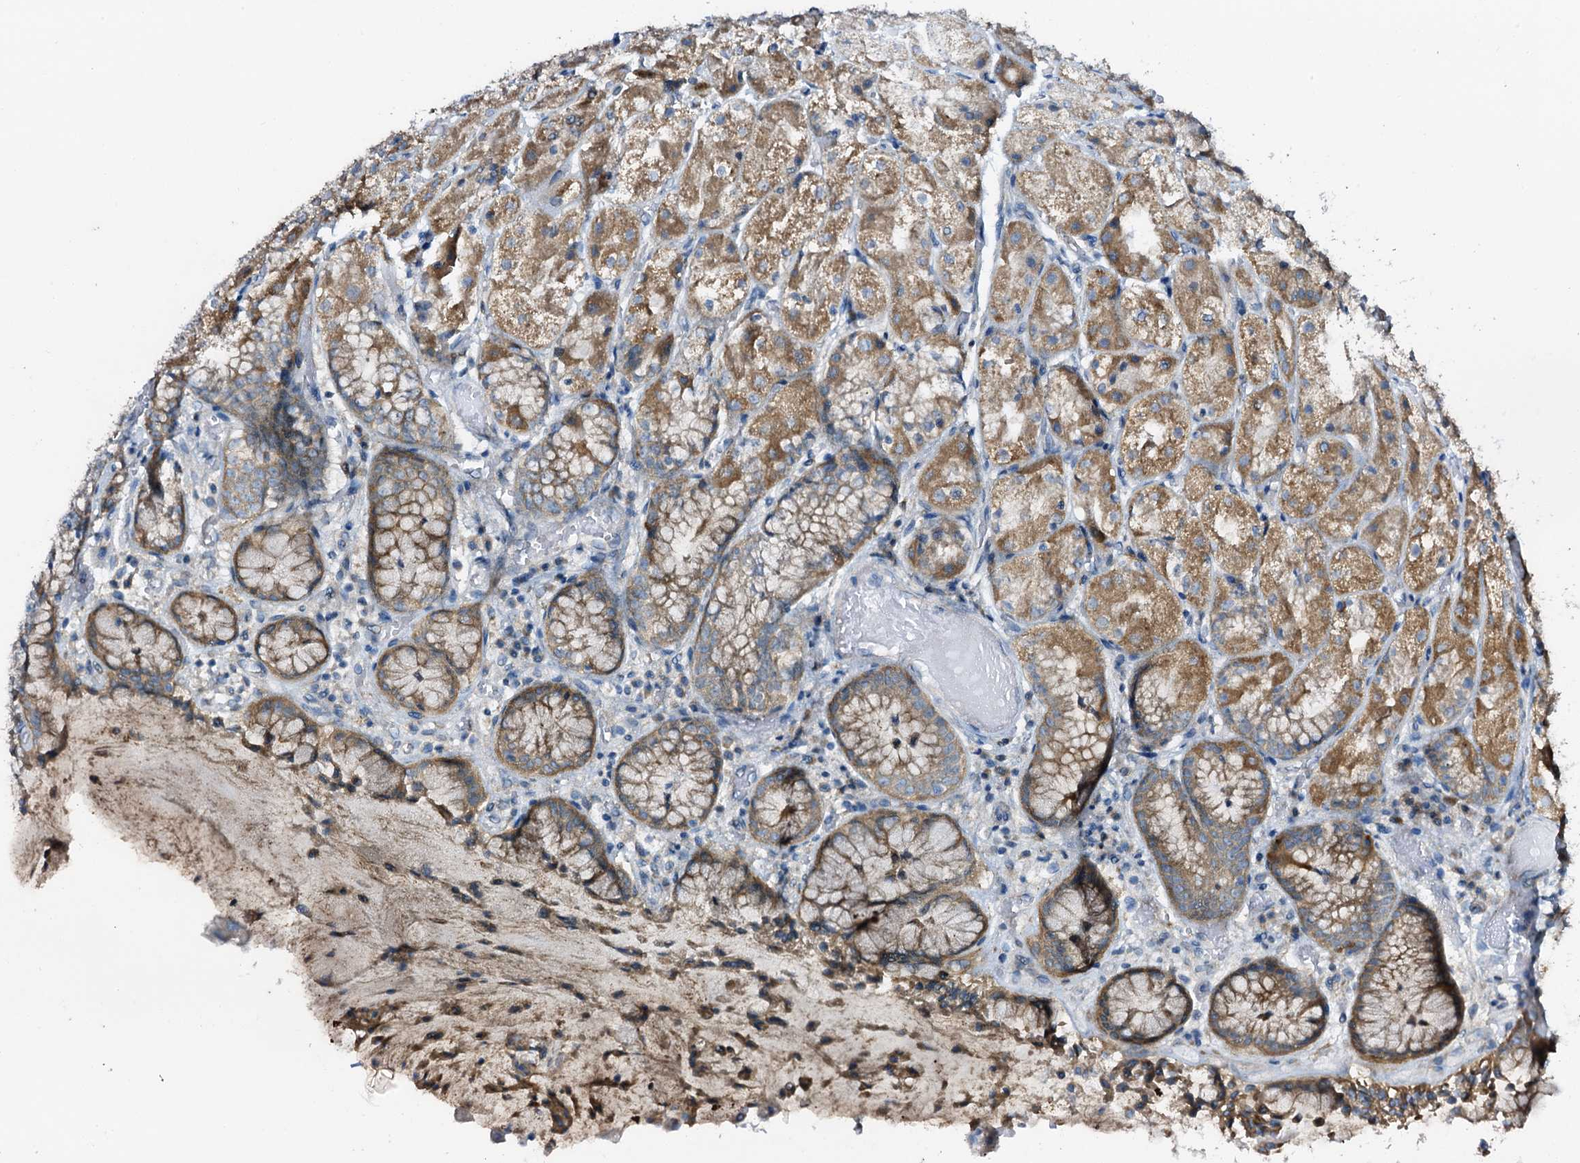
{"staining": {"intensity": "moderate", "quantity": ">75%", "location": "cytoplasmic/membranous"}, "tissue": "stomach", "cell_type": "Glandular cells", "image_type": "normal", "snomed": [{"axis": "morphology", "description": "Normal tissue, NOS"}, {"axis": "topography", "description": "Stomach, upper"}], "caption": "Stomach stained with a brown dye displays moderate cytoplasmic/membranous positive expression in about >75% of glandular cells.", "gene": "STARD13", "patient": {"sex": "male", "age": 72}}